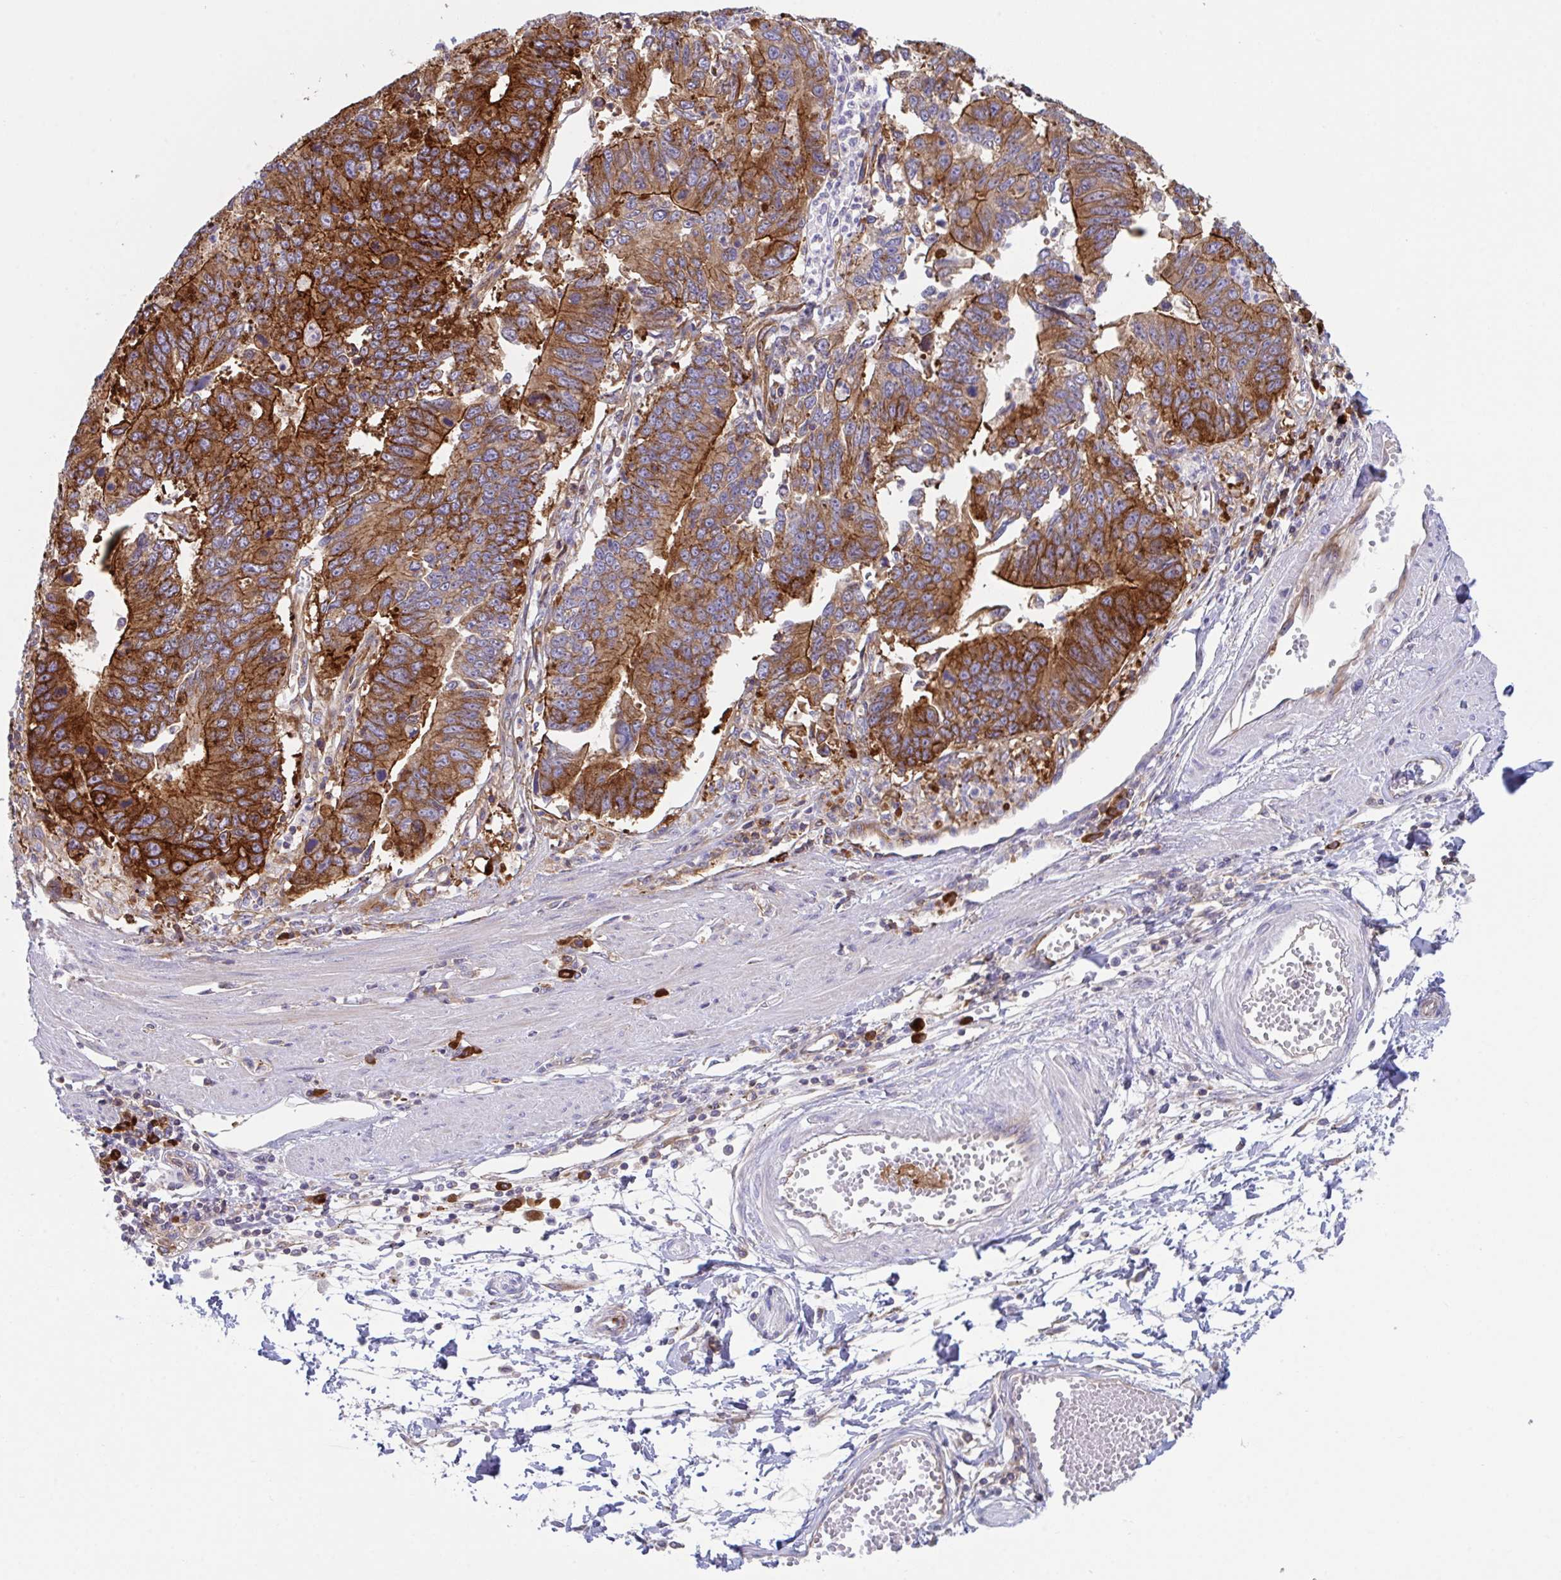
{"staining": {"intensity": "strong", "quantity": ">75%", "location": "cytoplasmic/membranous"}, "tissue": "stomach cancer", "cell_type": "Tumor cells", "image_type": "cancer", "snomed": [{"axis": "morphology", "description": "Adenocarcinoma, NOS"}, {"axis": "topography", "description": "Stomach"}], "caption": "IHC photomicrograph of neoplastic tissue: human stomach cancer stained using IHC reveals high levels of strong protein expression localized specifically in the cytoplasmic/membranous of tumor cells, appearing as a cytoplasmic/membranous brown color.", "gene": "YARS2", "patient": {"sex": "male", "age": 59}}